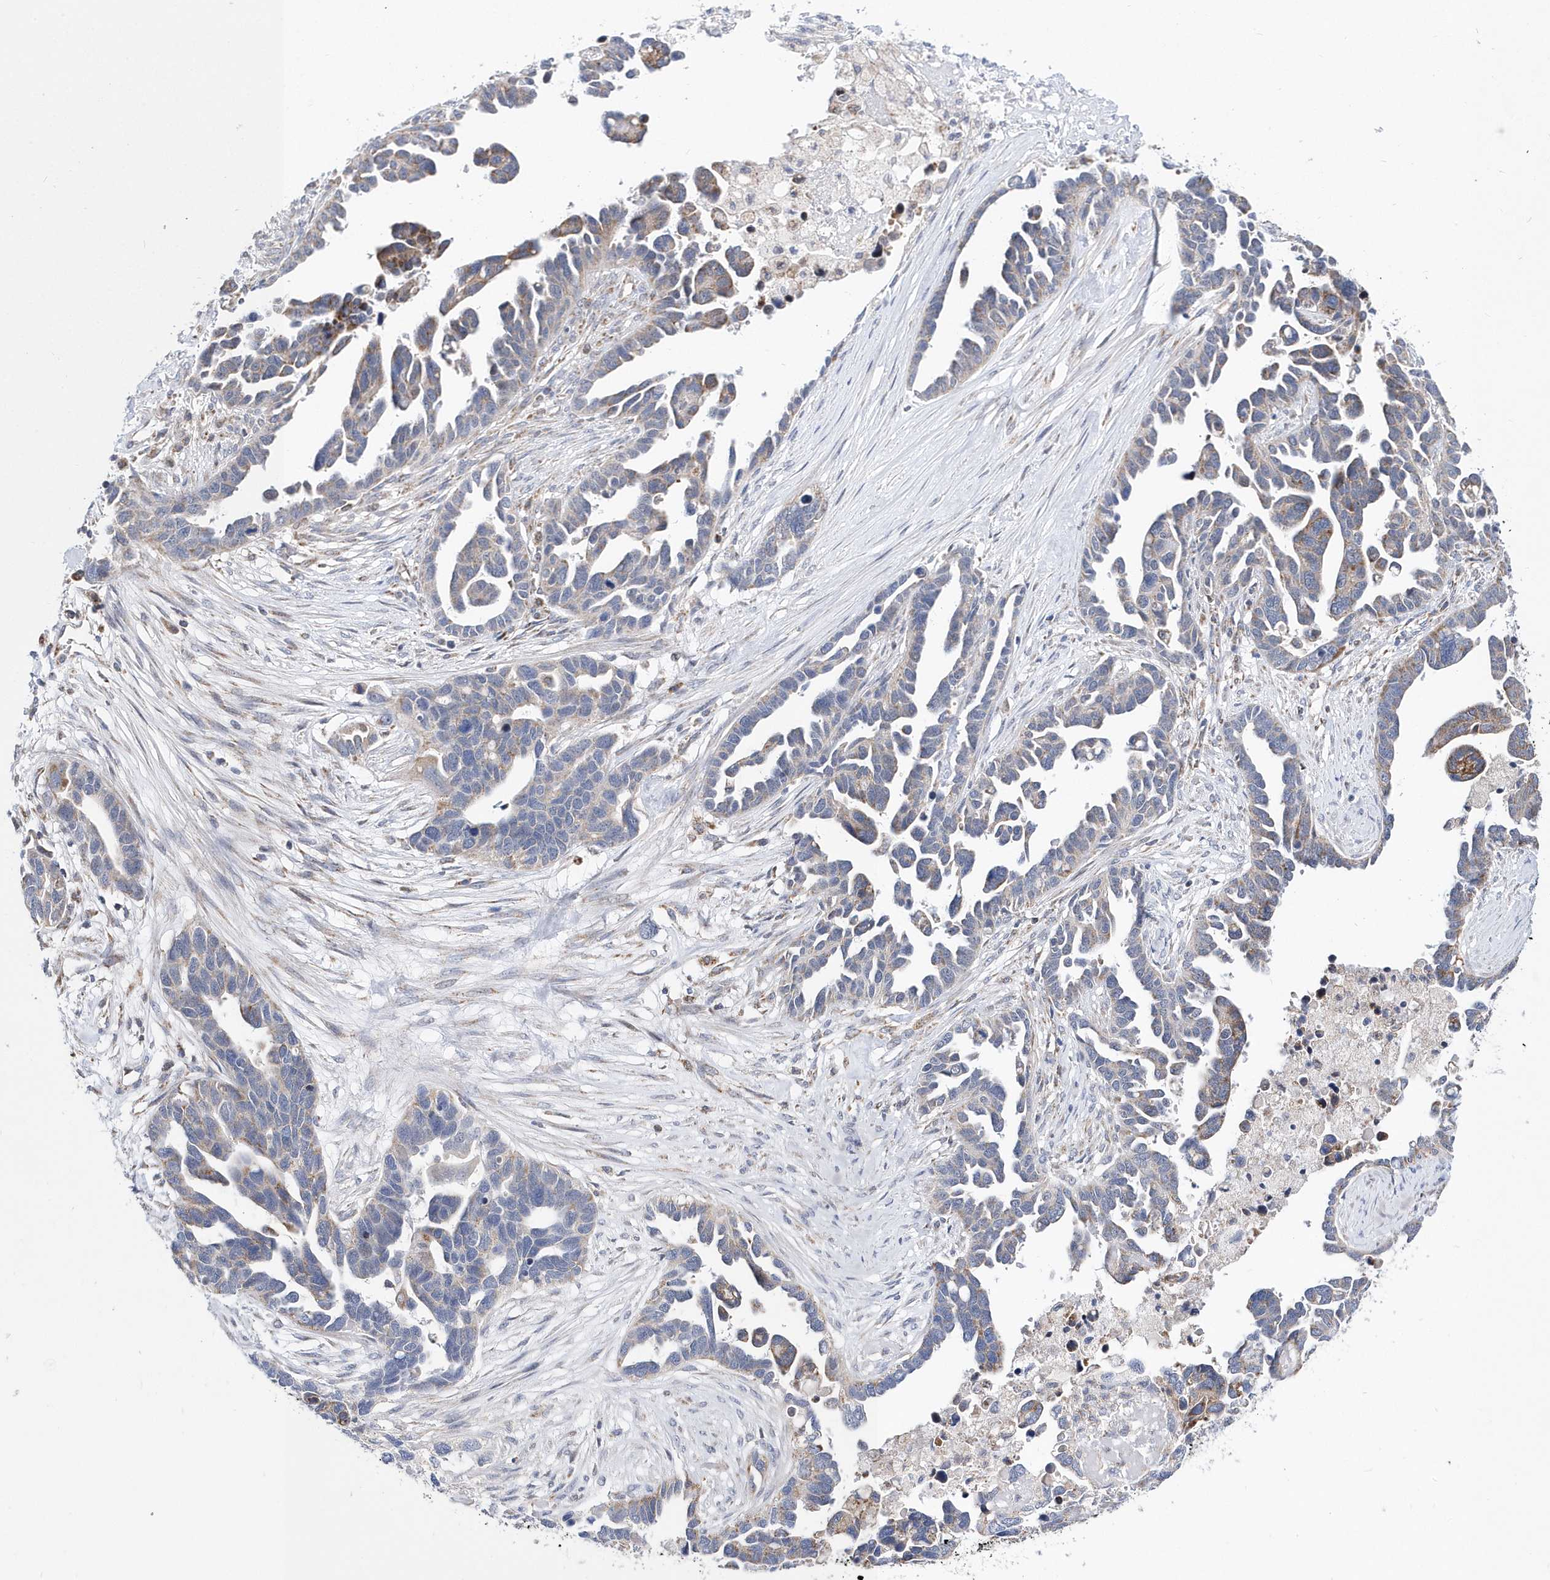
{"staining": {"intensity": "weak", "quantity": "25%-75%", "location": "cytoplasmic/membranous"}, "tissue": "ovarian cancer", "cell_type": "Tumor cells", "image_type": "cancer", "snomed": [{"axis": "morphology", "description": "Cystadenocarcinoma, serous, NOS"}, {"axis": "topography", "description": "Ovary"}], "caption": "Ovarian cancer (serous cystadenocarcinoma) stained with a brown dye shows weak cytoplasmic/membranous positive positivity in about 25%-75% of tumor cells.", "gene": "SPATA5", "patient": {"sex": "female", "age": 54}}